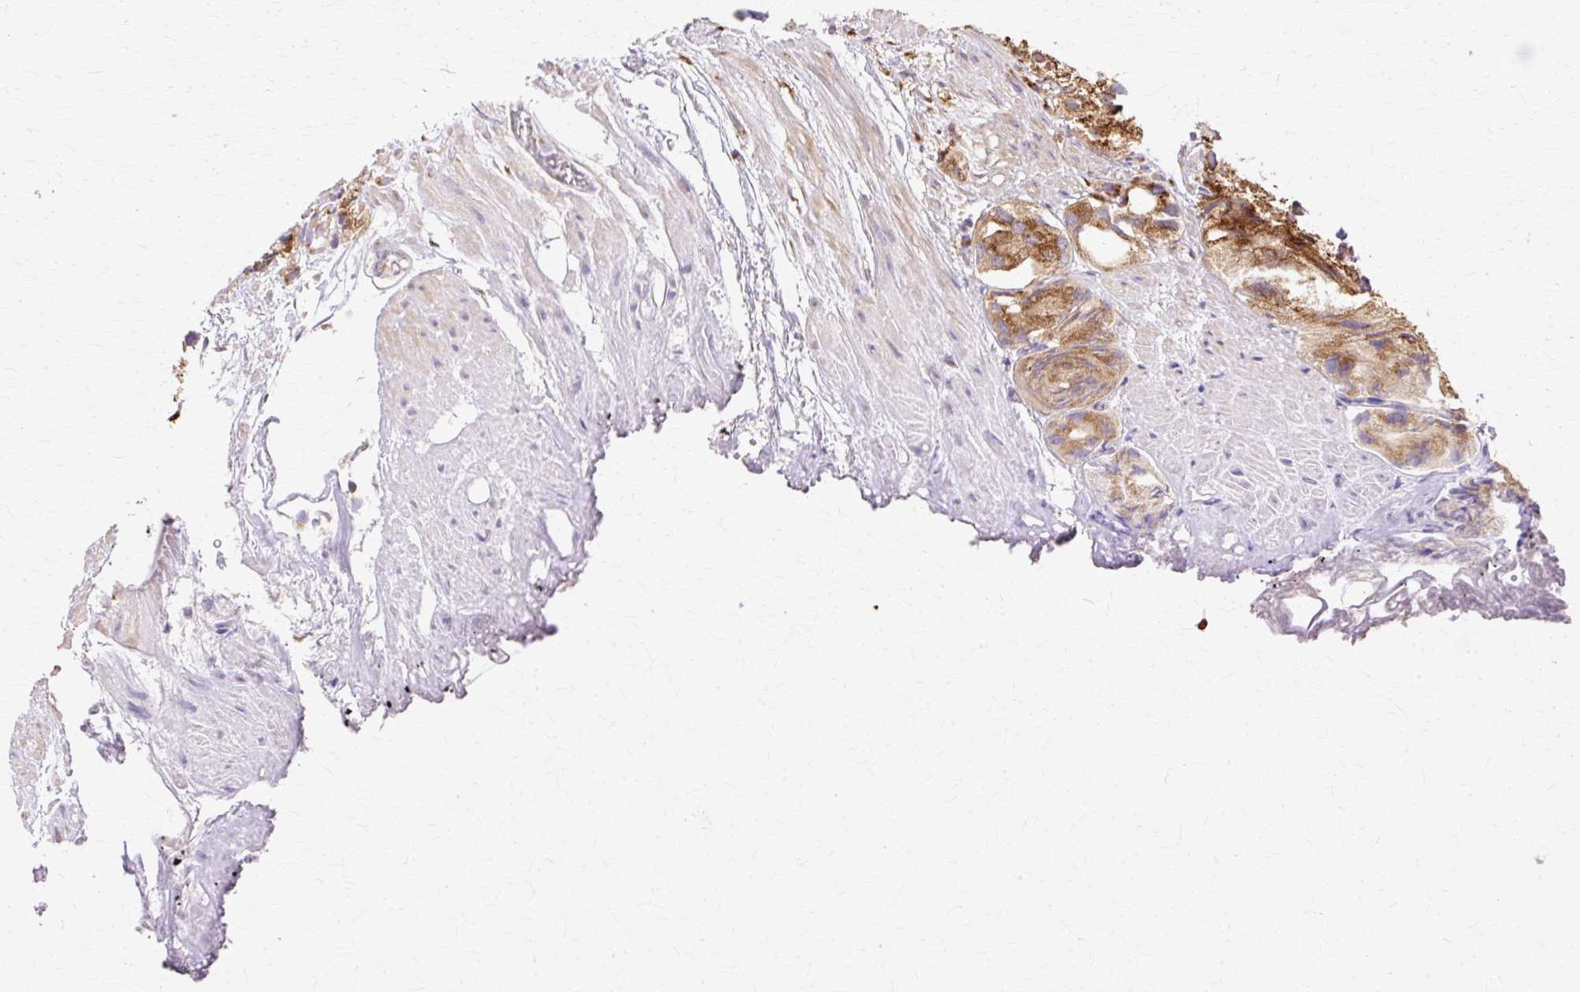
{"staining": {"intensity": "moderate", "quantity": ">75%", "location": "cytoplasmic/membranous"}, "tissue": "prostate cancer", "cell_type": "Tumor cells", "image_type": "cancer", "snomed": [{"axis": "morphology", "description": "Adenocarcinoma, High grade"}, {"axis": "topography", "description": "Prostate"}], "caption": "This image displays immunohistochemistry staining of prostate cancer, with medium moderate cytoplasmic/membranous staining in about >75% of tumor cells.", "gene": "COPB1", "patient": {"sex": "male", "age": 82}}